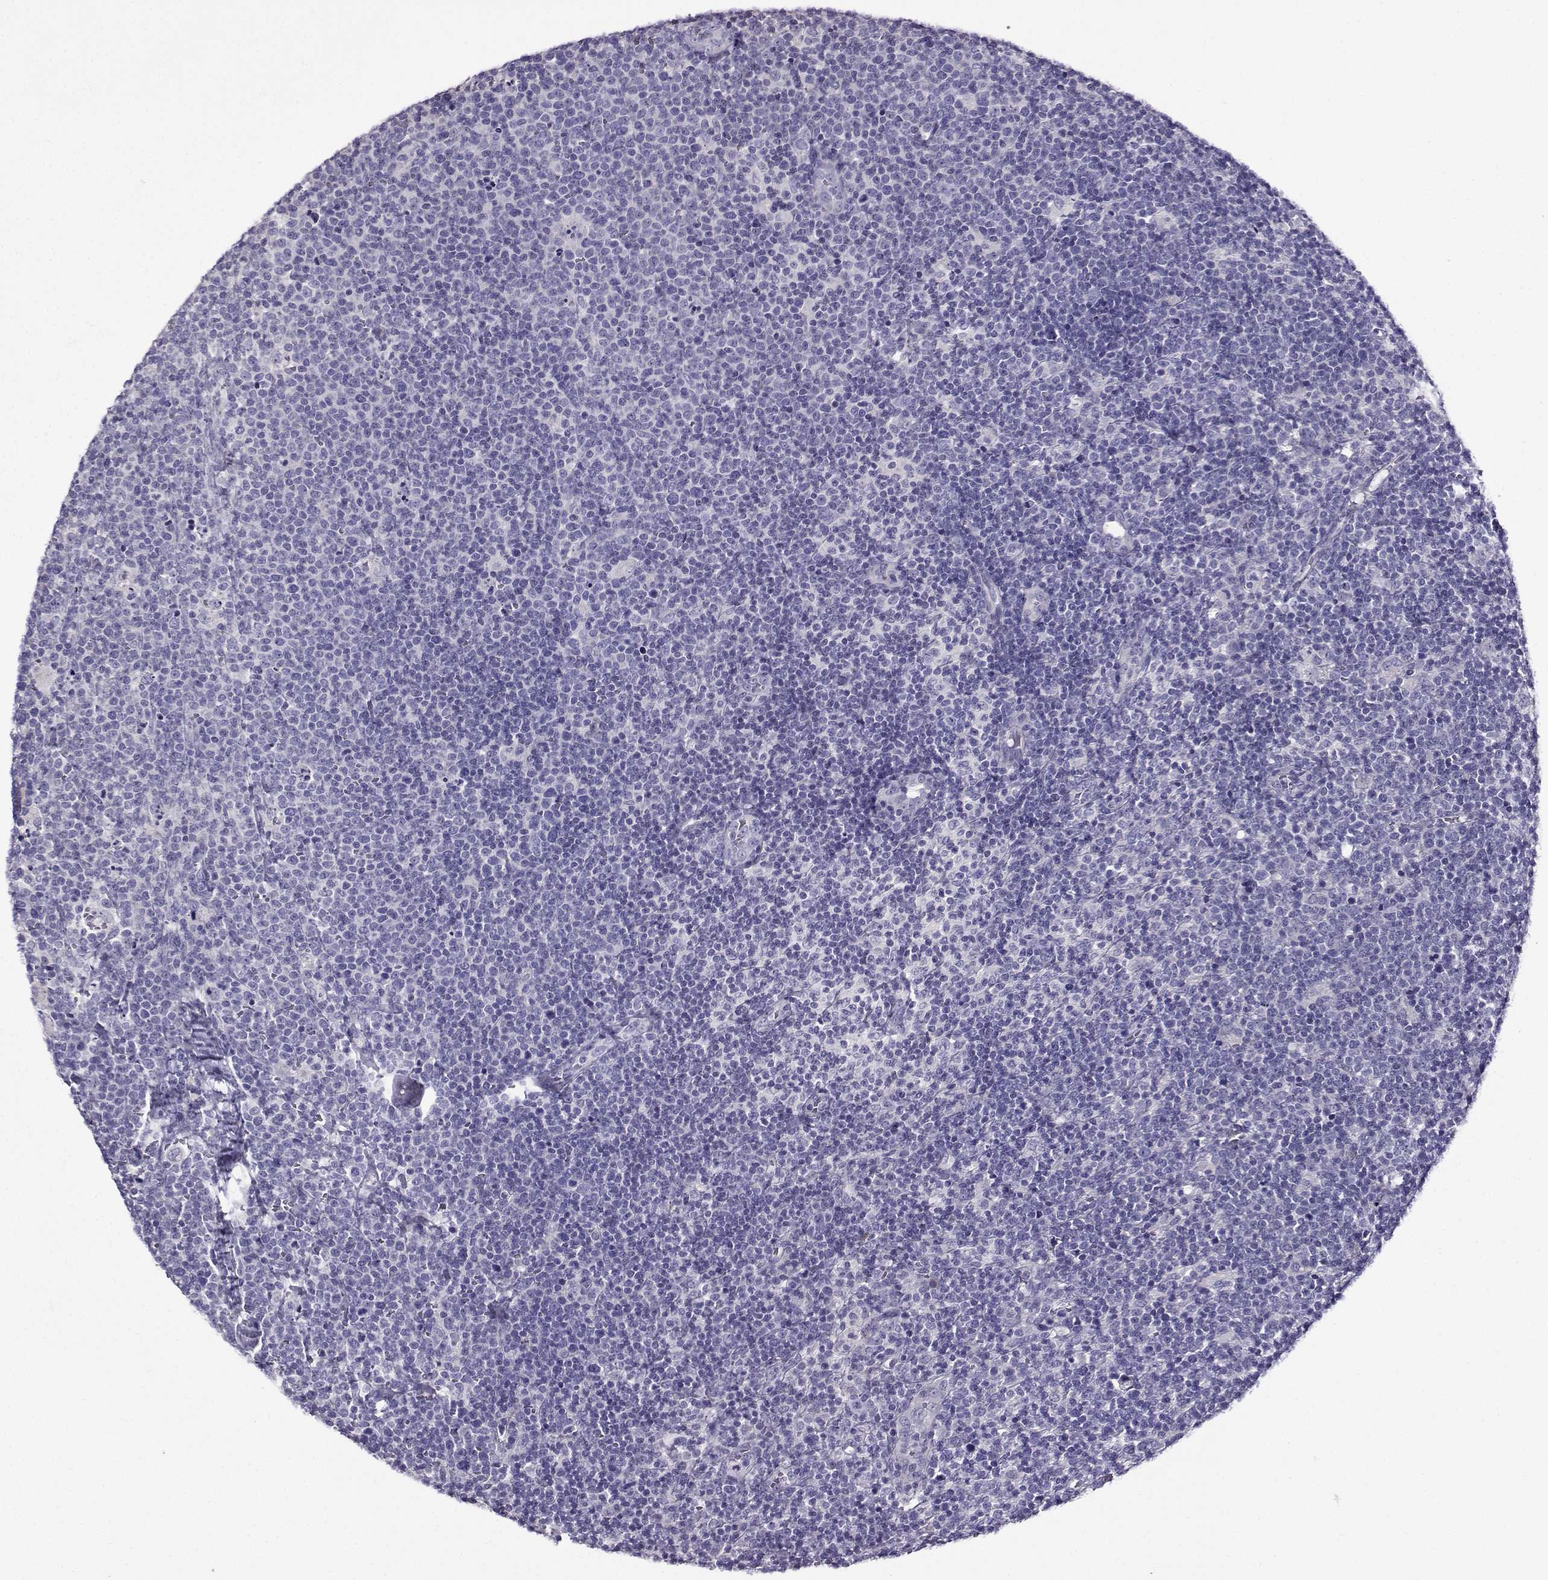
{"staining": {"intensity": "negative", "quantity": "none", "location": "none"}, "tissue": "lymphoma", "cell_type": "Tumor cells", "image_type": "cancer", "snomed": [{"axis": "morphology", "description": "Malignant lymphoma, non-Hodgkin's type, High grade"}, {"axis": "topography", "description": "Lymph node"}], "caption": "Tumor cells are negative for protein expression in human lymphoma.", "gene": "TMEM266", "patient": {"sex": "male", "age": 61}}